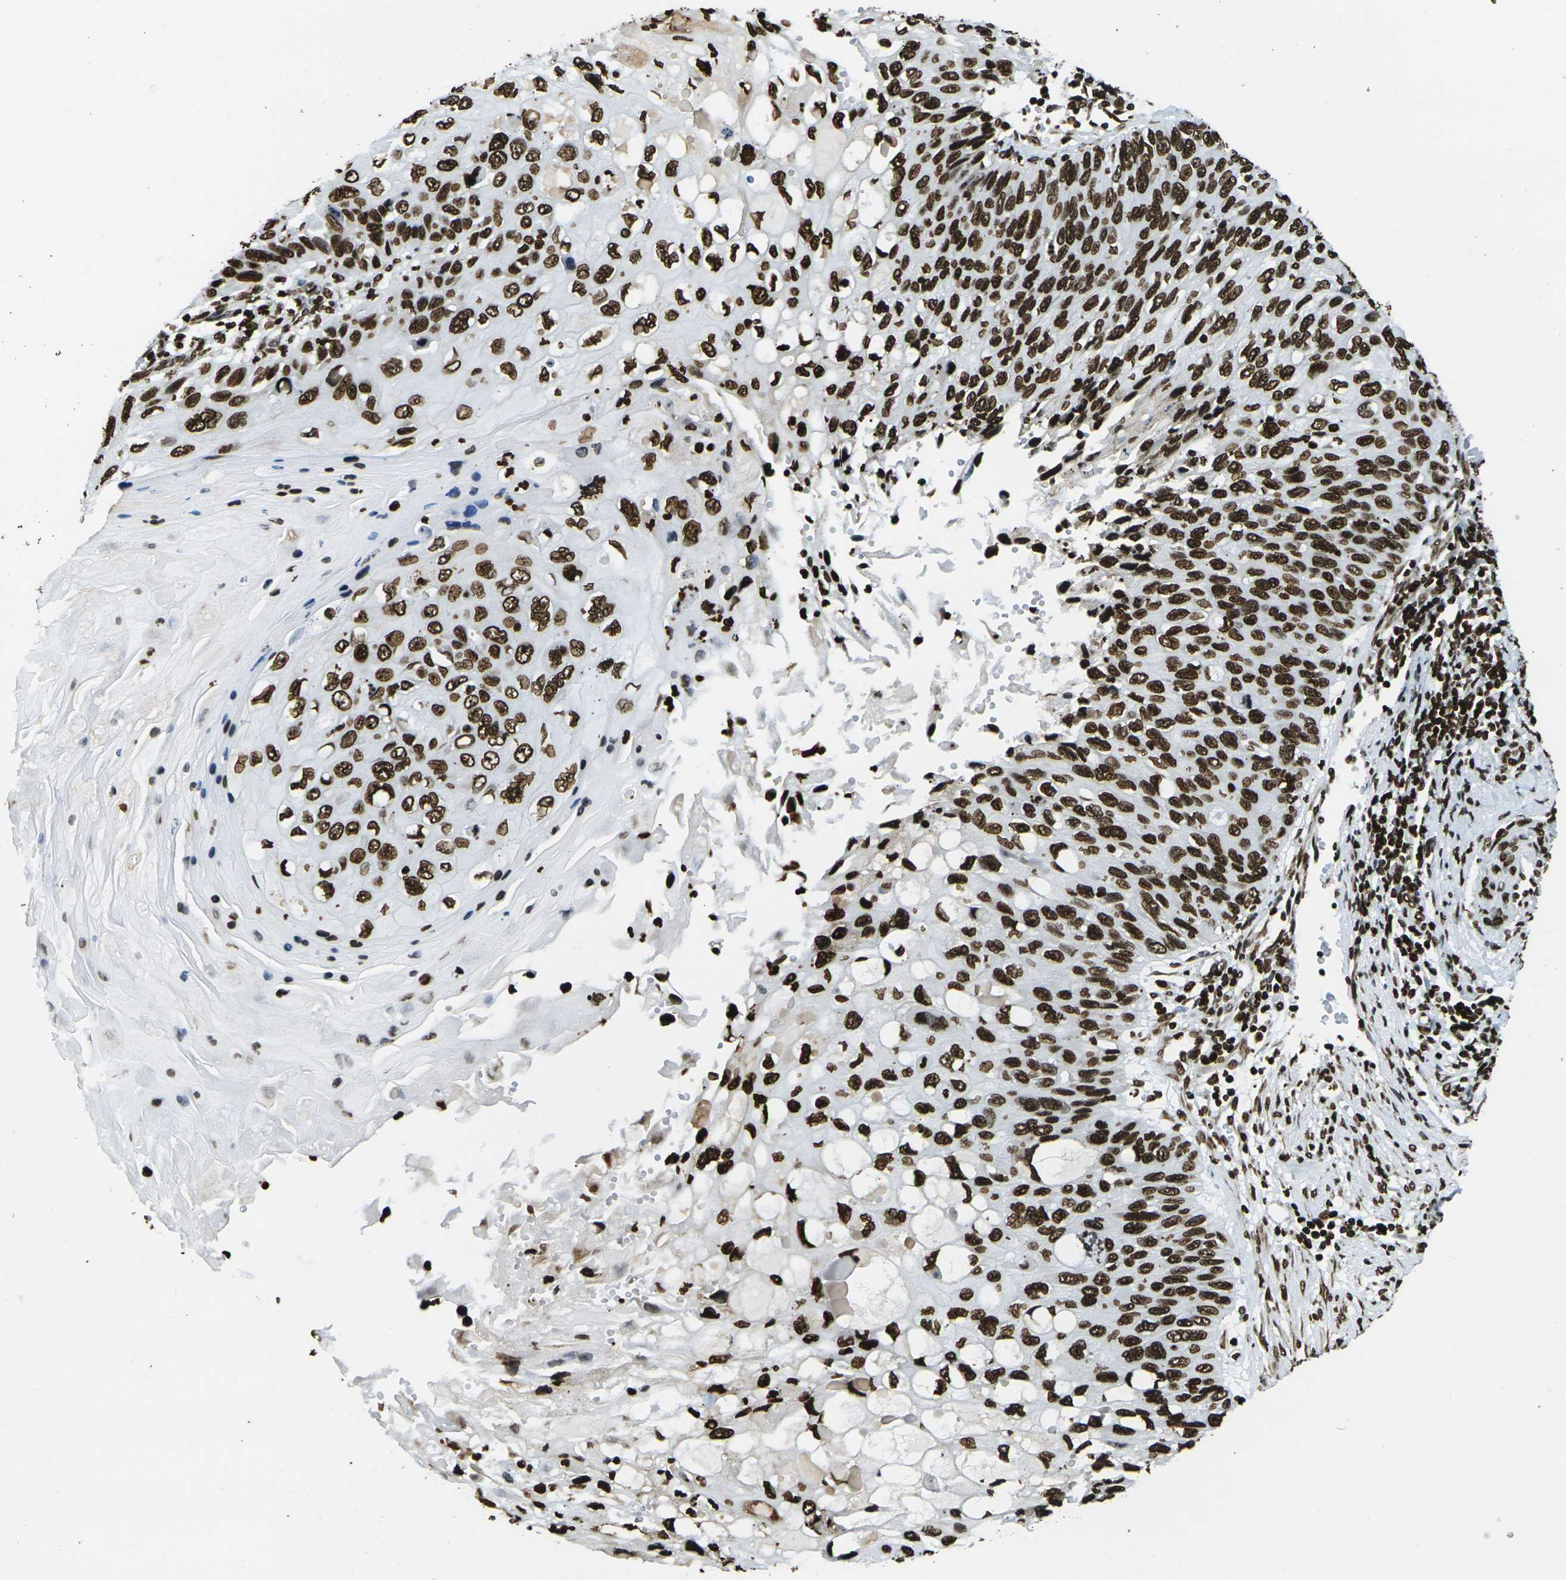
{"staining": {"intensity": "strong", "quantity": ">75%", "location": "nuclear"}, "tissue": "cervical cancer", "cell_type": "Tumor cells", "image_type": "cancer", "snomed": [{"axis": "morphology", "description": "Squamous cell carcinoma, NOS"}, {"axis": "topography", "description": "Cervix"}], "caption": "A high-resolution micrograph shows immunohistochemistry staining of cervical squamous cell carcinoma, which exhibits strong nuclear positivity in approximately >75% of tumor cells.", "gene": "H1-2", "patient": {"sex": "female", "age": 70}}